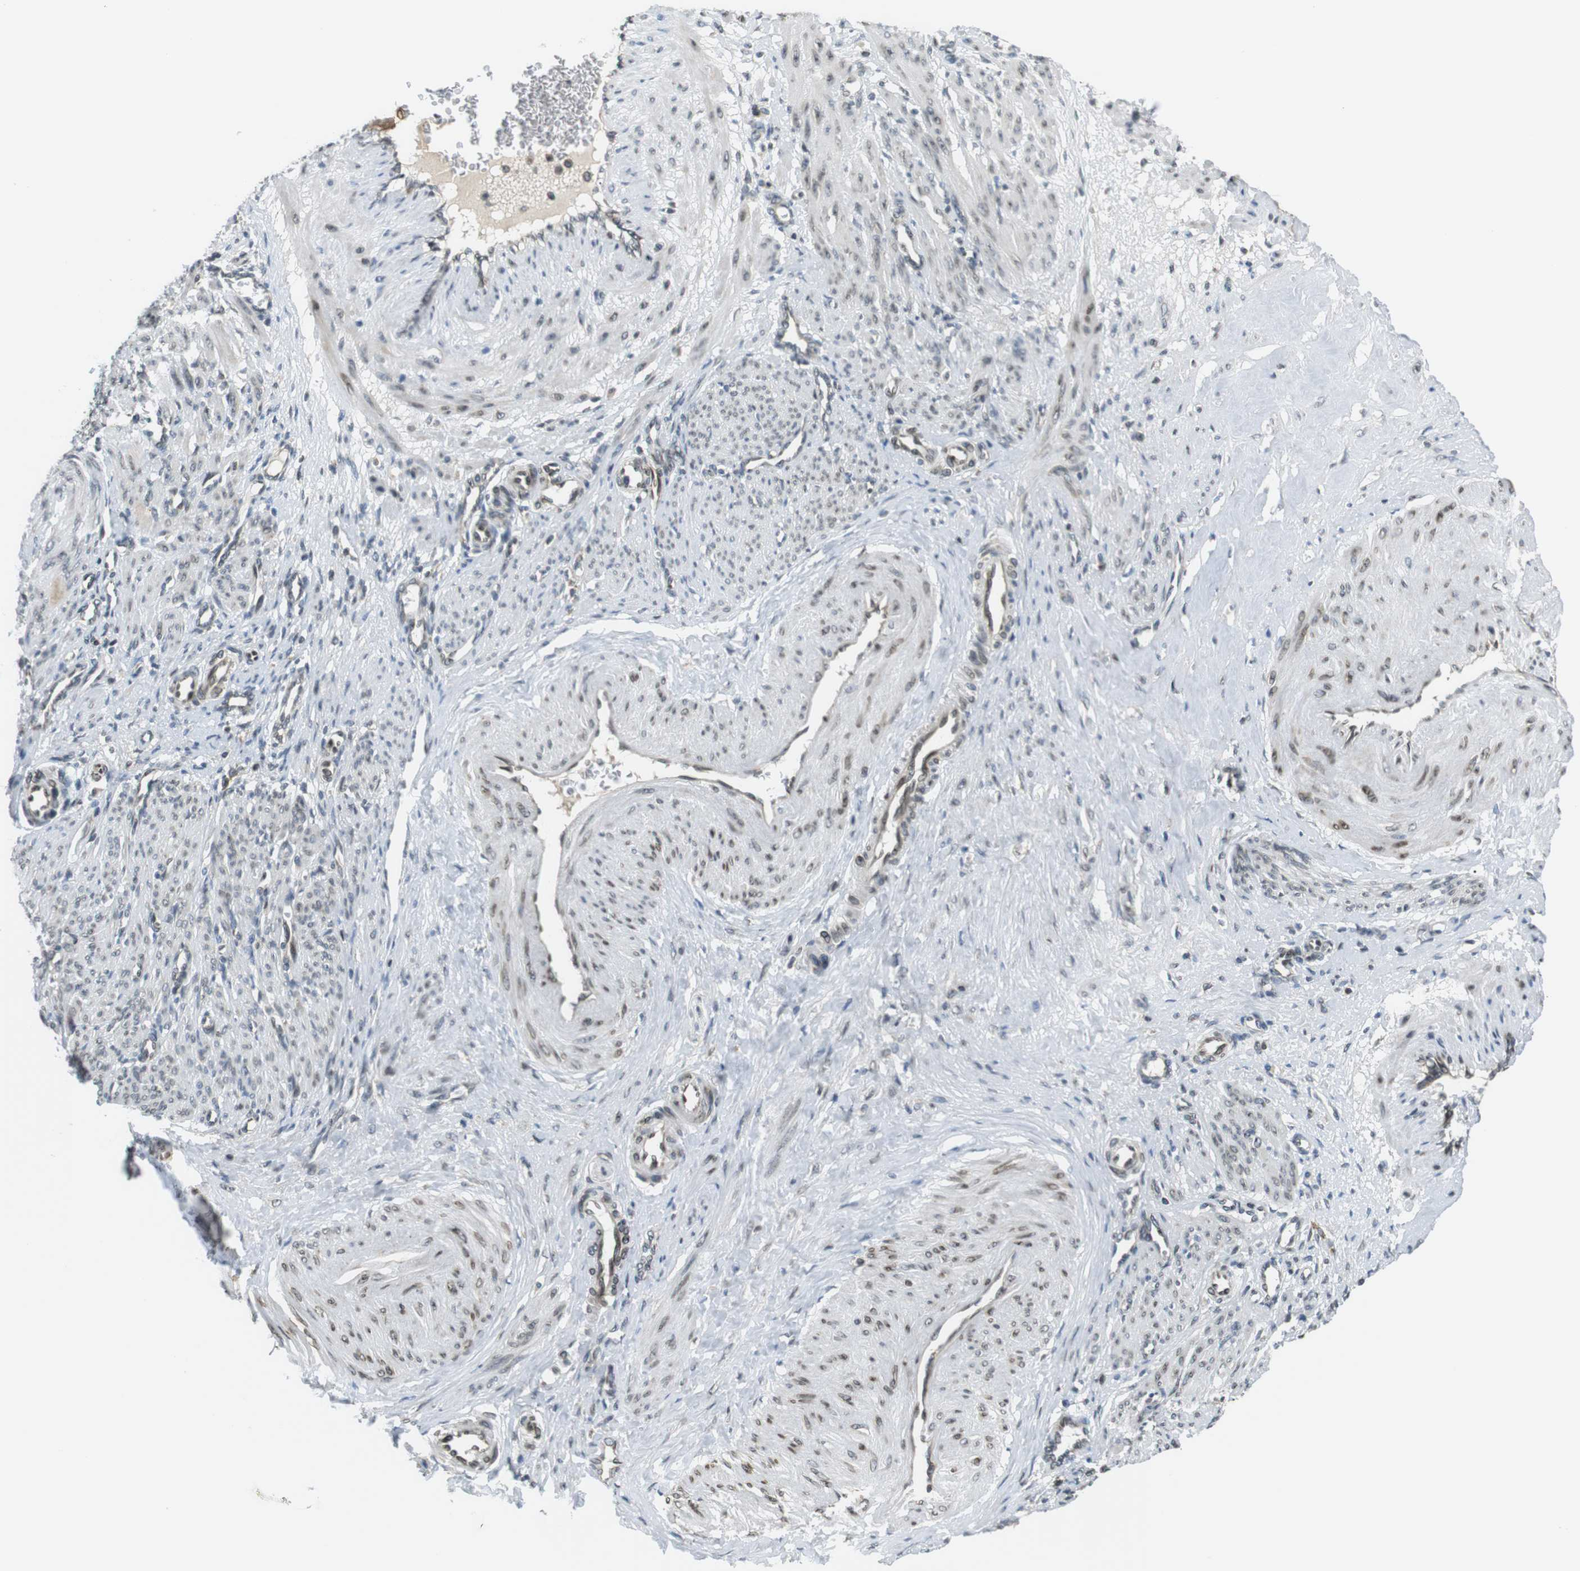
{"staining": {"intensity": "moderate", "quantity": "25%-75%", "location": "cytoplasmic/membranous,nuclear"}, "tissue": "smooth muscle", "cell_type": "Smooth muscle cells", "image_type": "normal", "snomed": [{"axis": "morphology", "description": "Normal tissue, NOS"}, {"axis": "topography", "description": "Endometrium"}], "caption": "Immunohistochemistry histopathology image of unremarkable smooth muscle: smooth muscle stained using immunohistochemistry (IHC) reveals medium levels of moderate protein expression localized specifically in the cytoplasmic/membranous,nuclear of smooth muscle cells, appearing as a cytoplasmic/membranous,nuclear brown color.", "gene": "TMX4", "patient": {"sex": "female", "age": 33}}